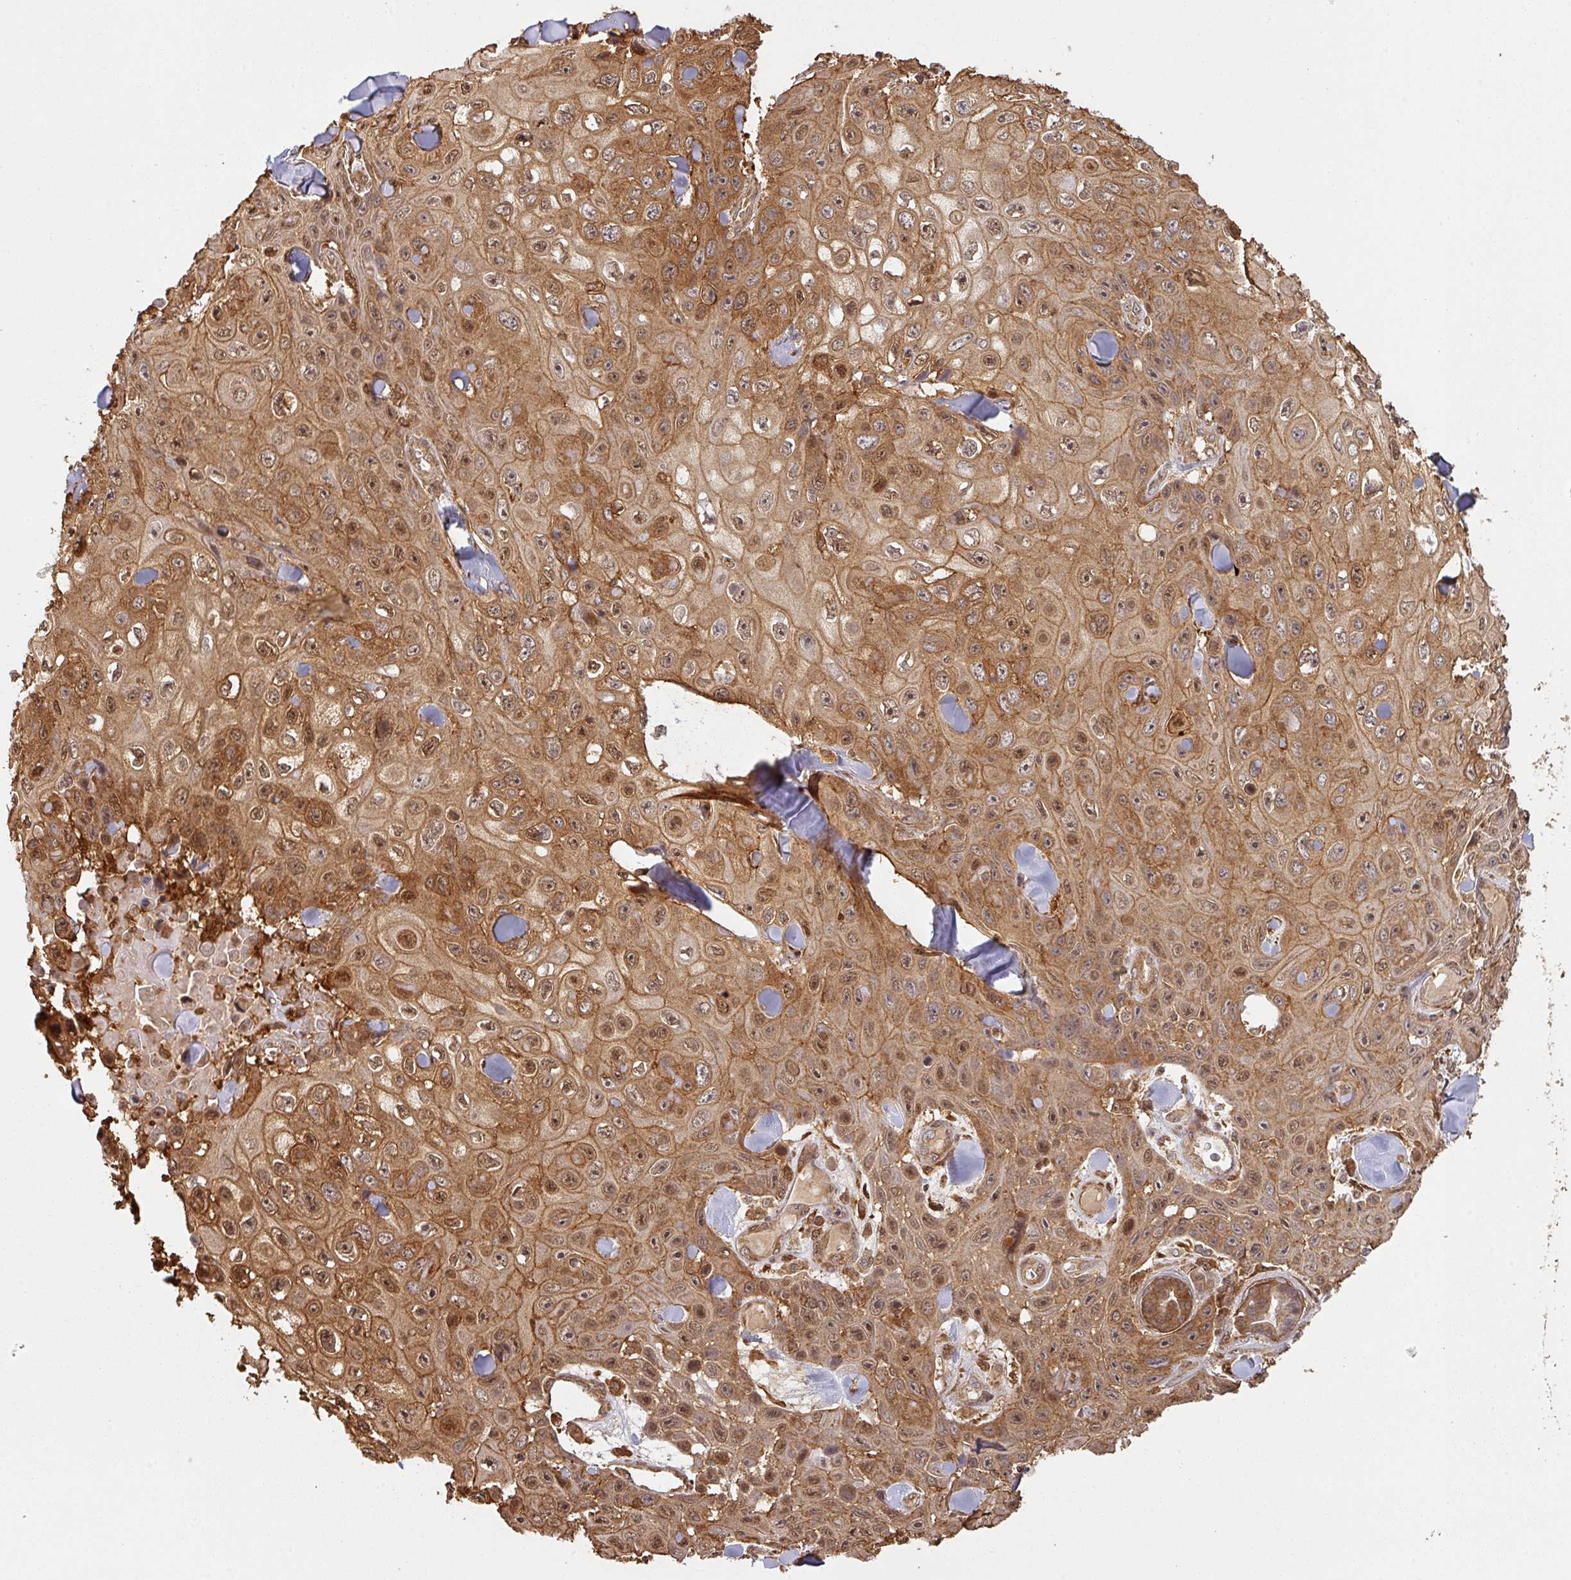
{"staining": {"intensity": "moderate", "quantity": ">75%", "location": "cytoplasmic/membranous,nuclear"}, "tissue": "skin cancer", "cell_type": "Tumor cells", "image_type": "cancer", "snomed": [{"axis": "morphology", "description": "Squamous cell carcinoma, NOS"}, {"axis": "topography", "description": "Skin"}], "caption": "Moderate cytoplasmic/membranous and nuclear expression for a protein is seen in approximately >75% of tumor cells of skin squamous cell carcinoma using immunohistochemistry (IHC).", "gene": "ZNF322", "patient": {"sex": "male", "age": 82}}